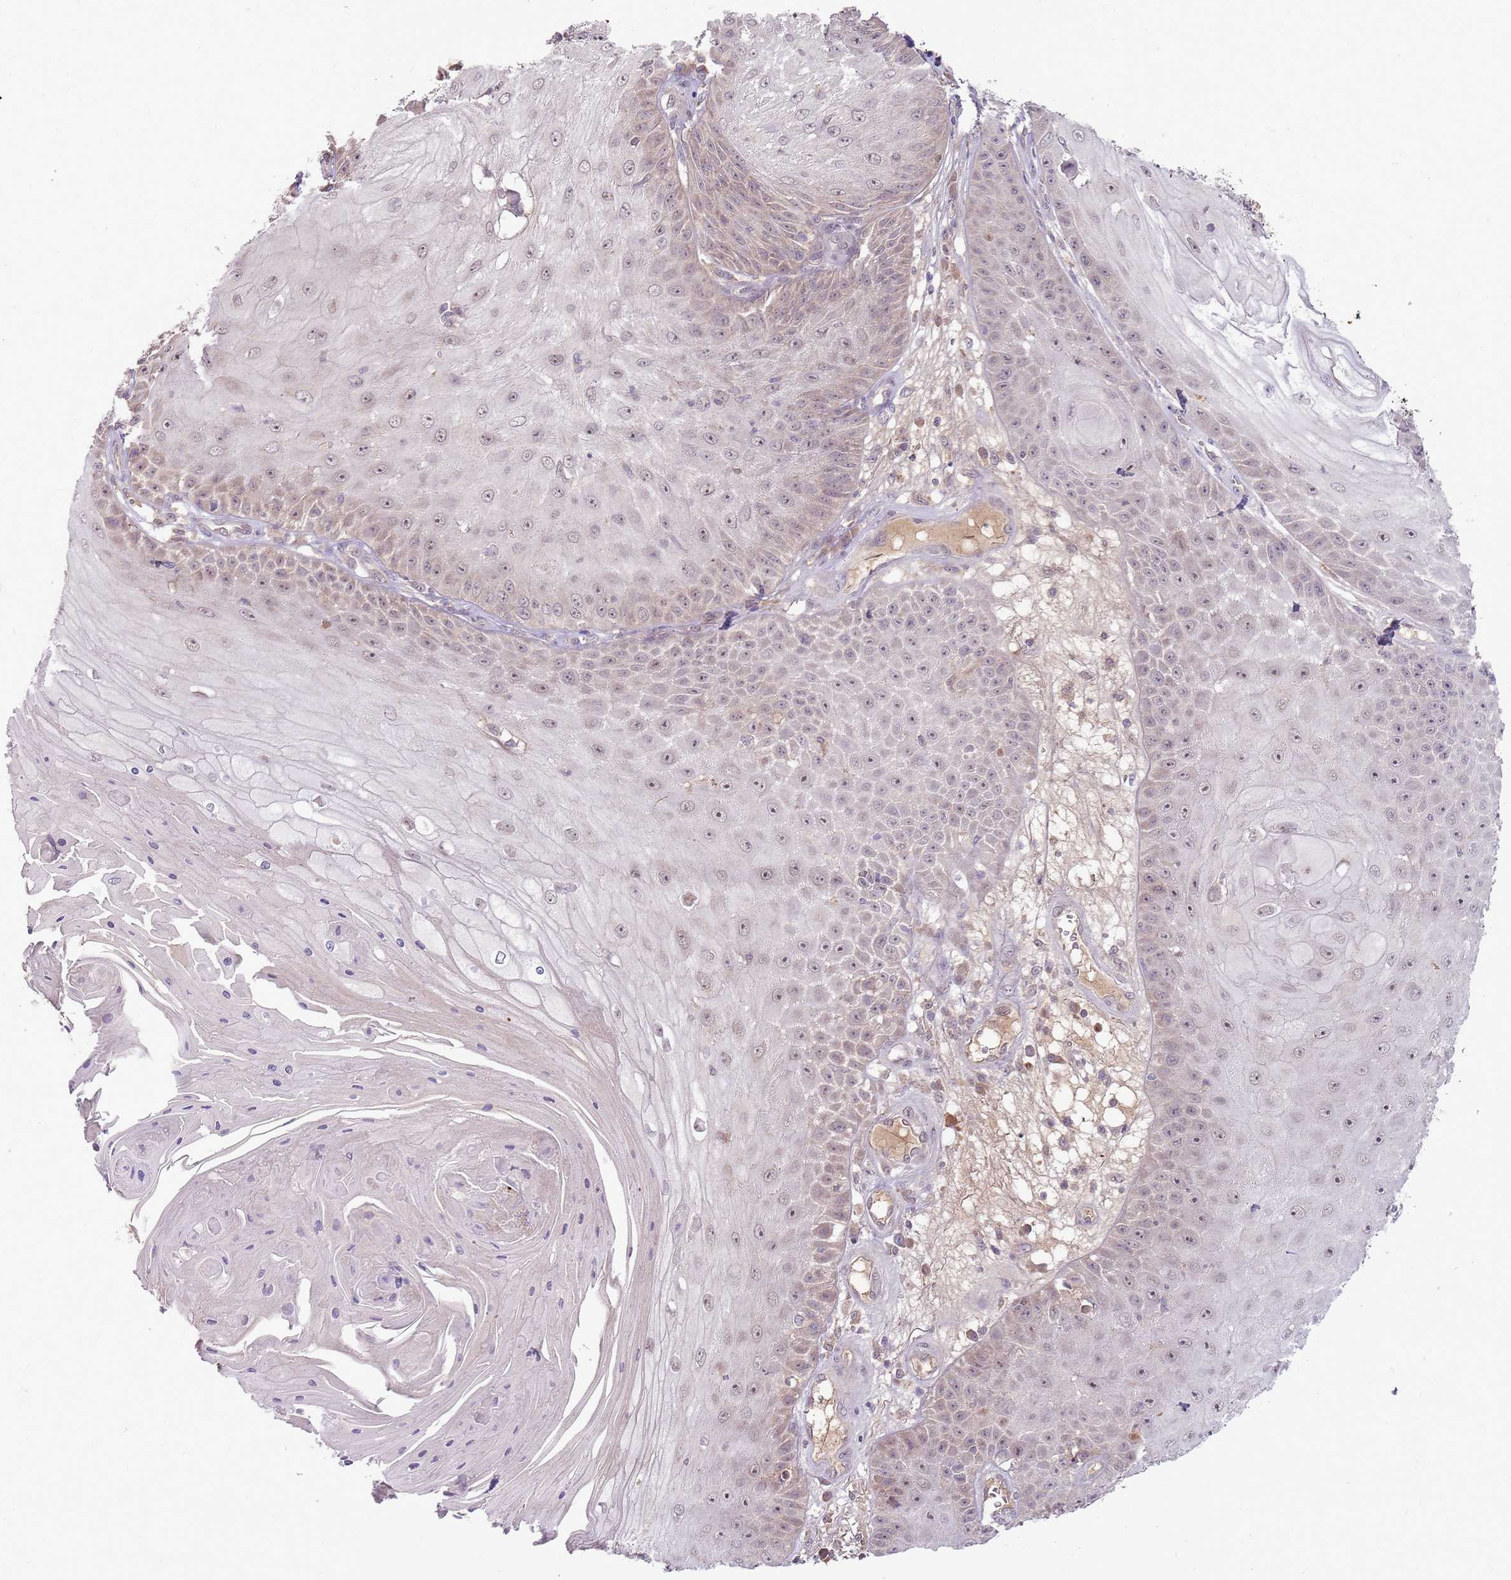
{"staining": {"intensity": "weak", "quantity": "25%-75%", "location": "nuclear"}, "tissue": "skin cancer", "cell_type": "Tumor cells", "image_type": "cancer", "snomed": [{"axis": "morphology", "description": "Squamous cell carcinoma, NOS"}, {"axis": "topography", "description": "Skin"}], "caption": "Skin cancer stained with a protein marker demonstrates weak staining in tumor cells.", "gene": "NBPF6", "patient": {"sex": "male", "age": 70}}